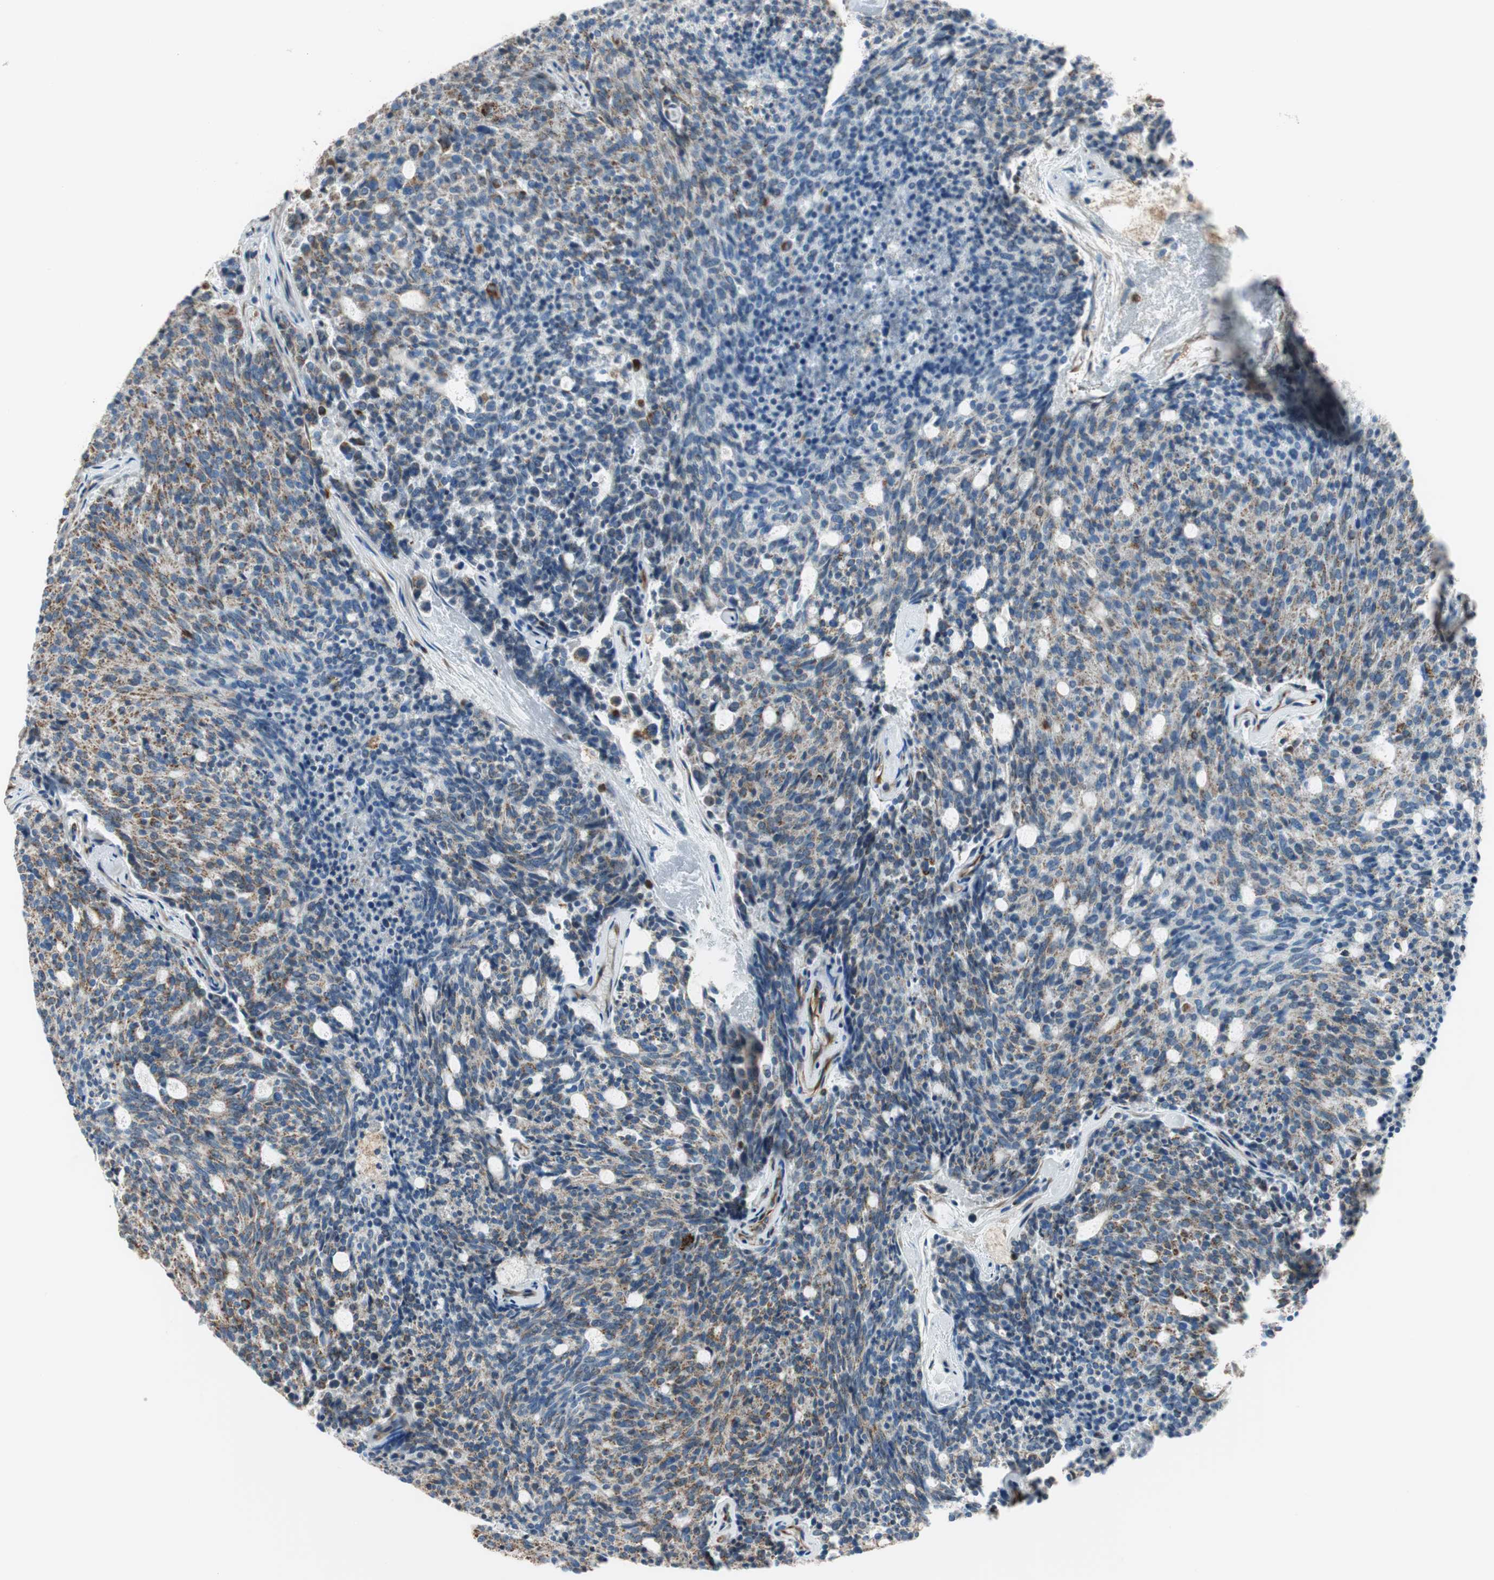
{"staining": {"intensity": "weak", "quantity": "25%-75%", "location": "cytoplasmic/membranous"}, "tissue": "carcinoid", "cell_type": "Tumor cells", "image_type": "cancer", "snomed": [{"axis": "morphology", "description": "Carcinoid, malignant, NOS"}, {"axis": "topography", "description": "Pancreas"}], "caption": "Tumor cells reveal low levels of weak cytoplasmic/membranous expression in approximately 25%-75% of cells in carcinoid.", "gene": "SRCIN1", "patient": {"sex": "female", "age": 54}}